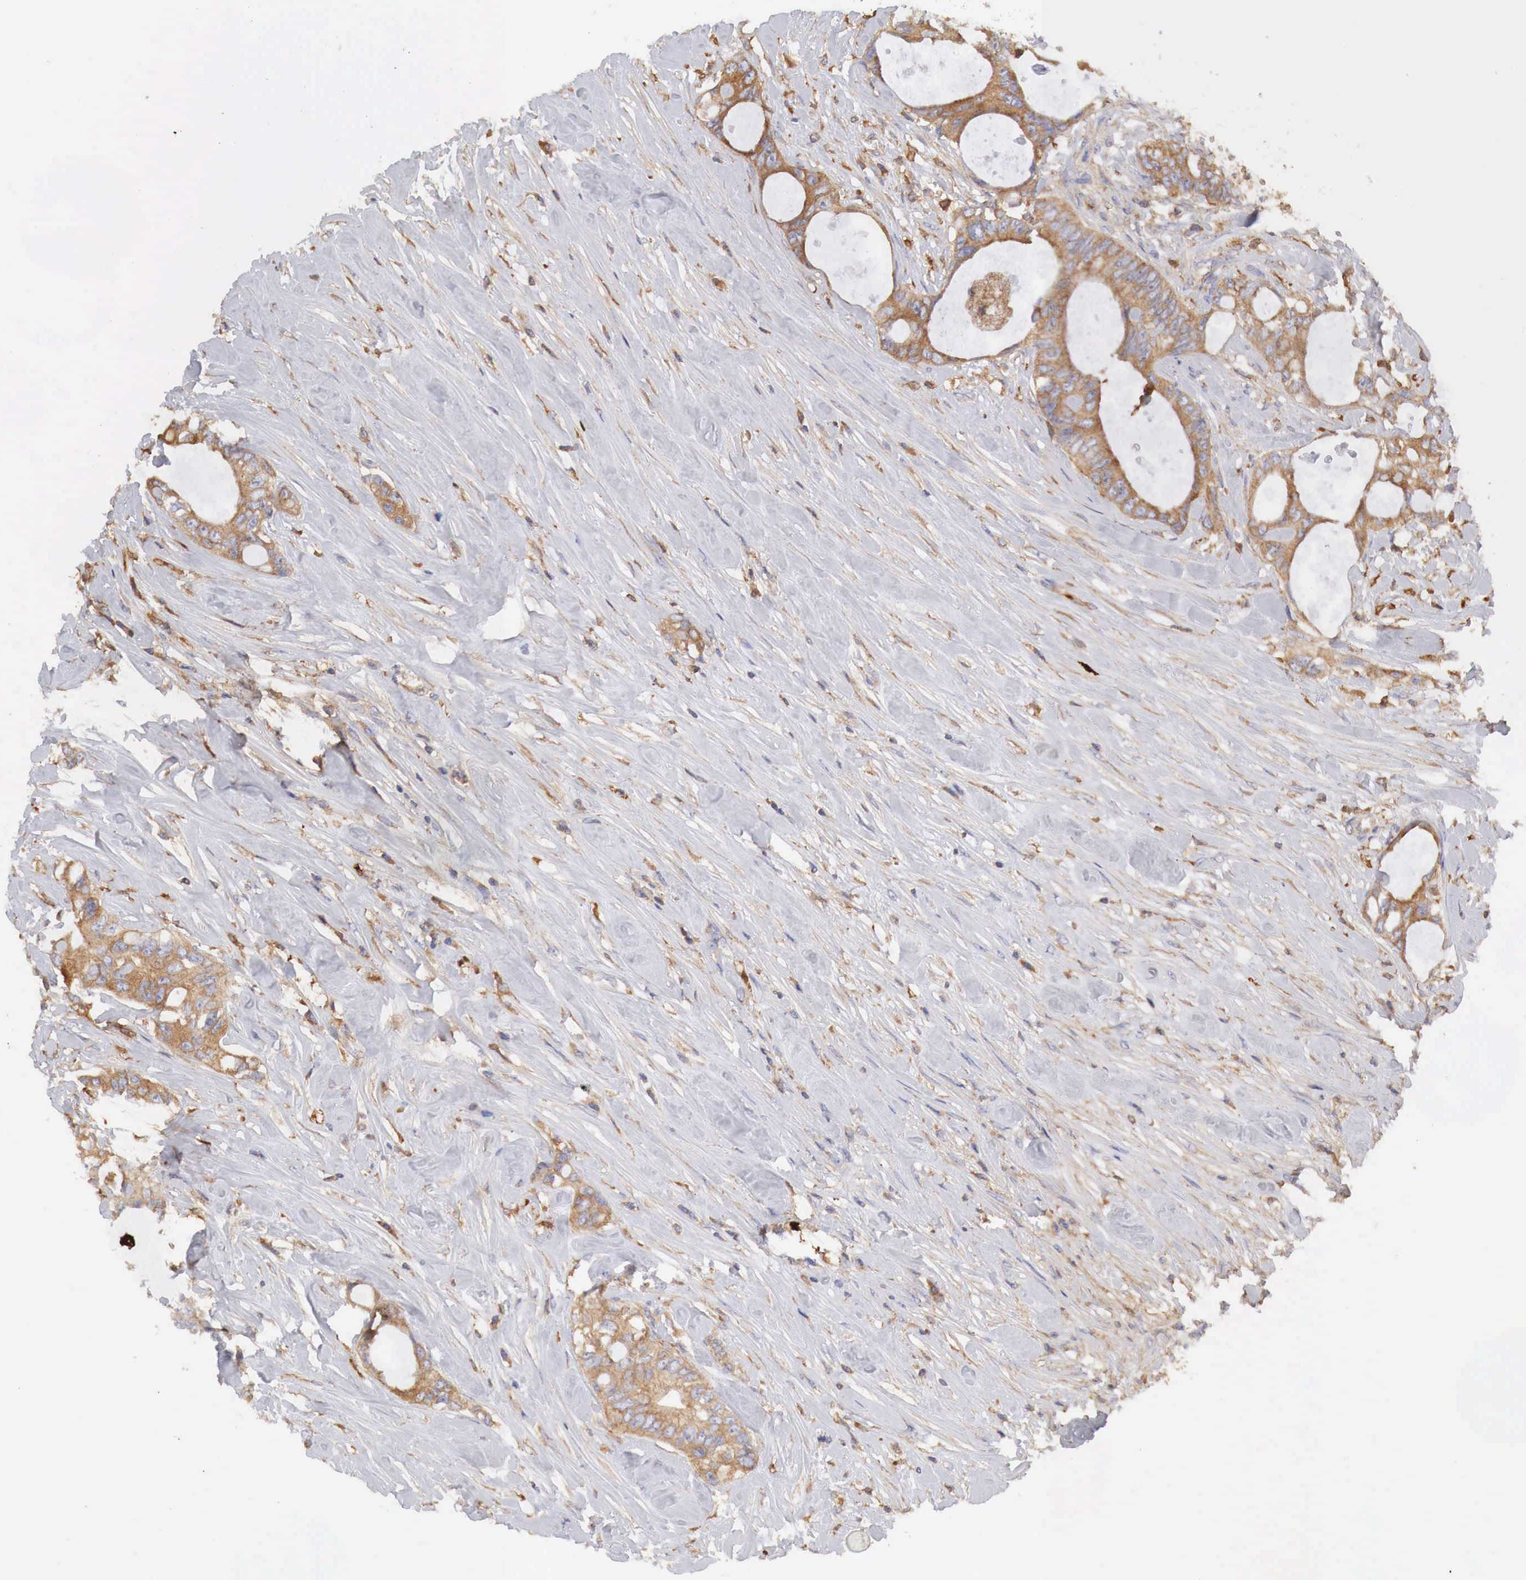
{"staining": {"intensity": "moderate", "quantity": ">75%", "location": "cytoplasmic/membranous"}, "tissue": "colorectal cancer", "cell_type": "Tumor cells", "image_type": "cancer", "snomed": [{"axis": "morphology", "description": "Adenocarcinoma, NOS"}, {"axis": "topography", "description": "Rectum"}], "caption": "High-power microscopy captured an immunohistochemistry image of adenocarcinoma (colorectal), revealing moderate cytoplasmic/membranous positivity in approximately >75% of tumor cells. (DAB = brown stain, brightfield microscopy at high magnification).", "gene": "G6PD", "patient": {"sex": "female", "age": 57}}